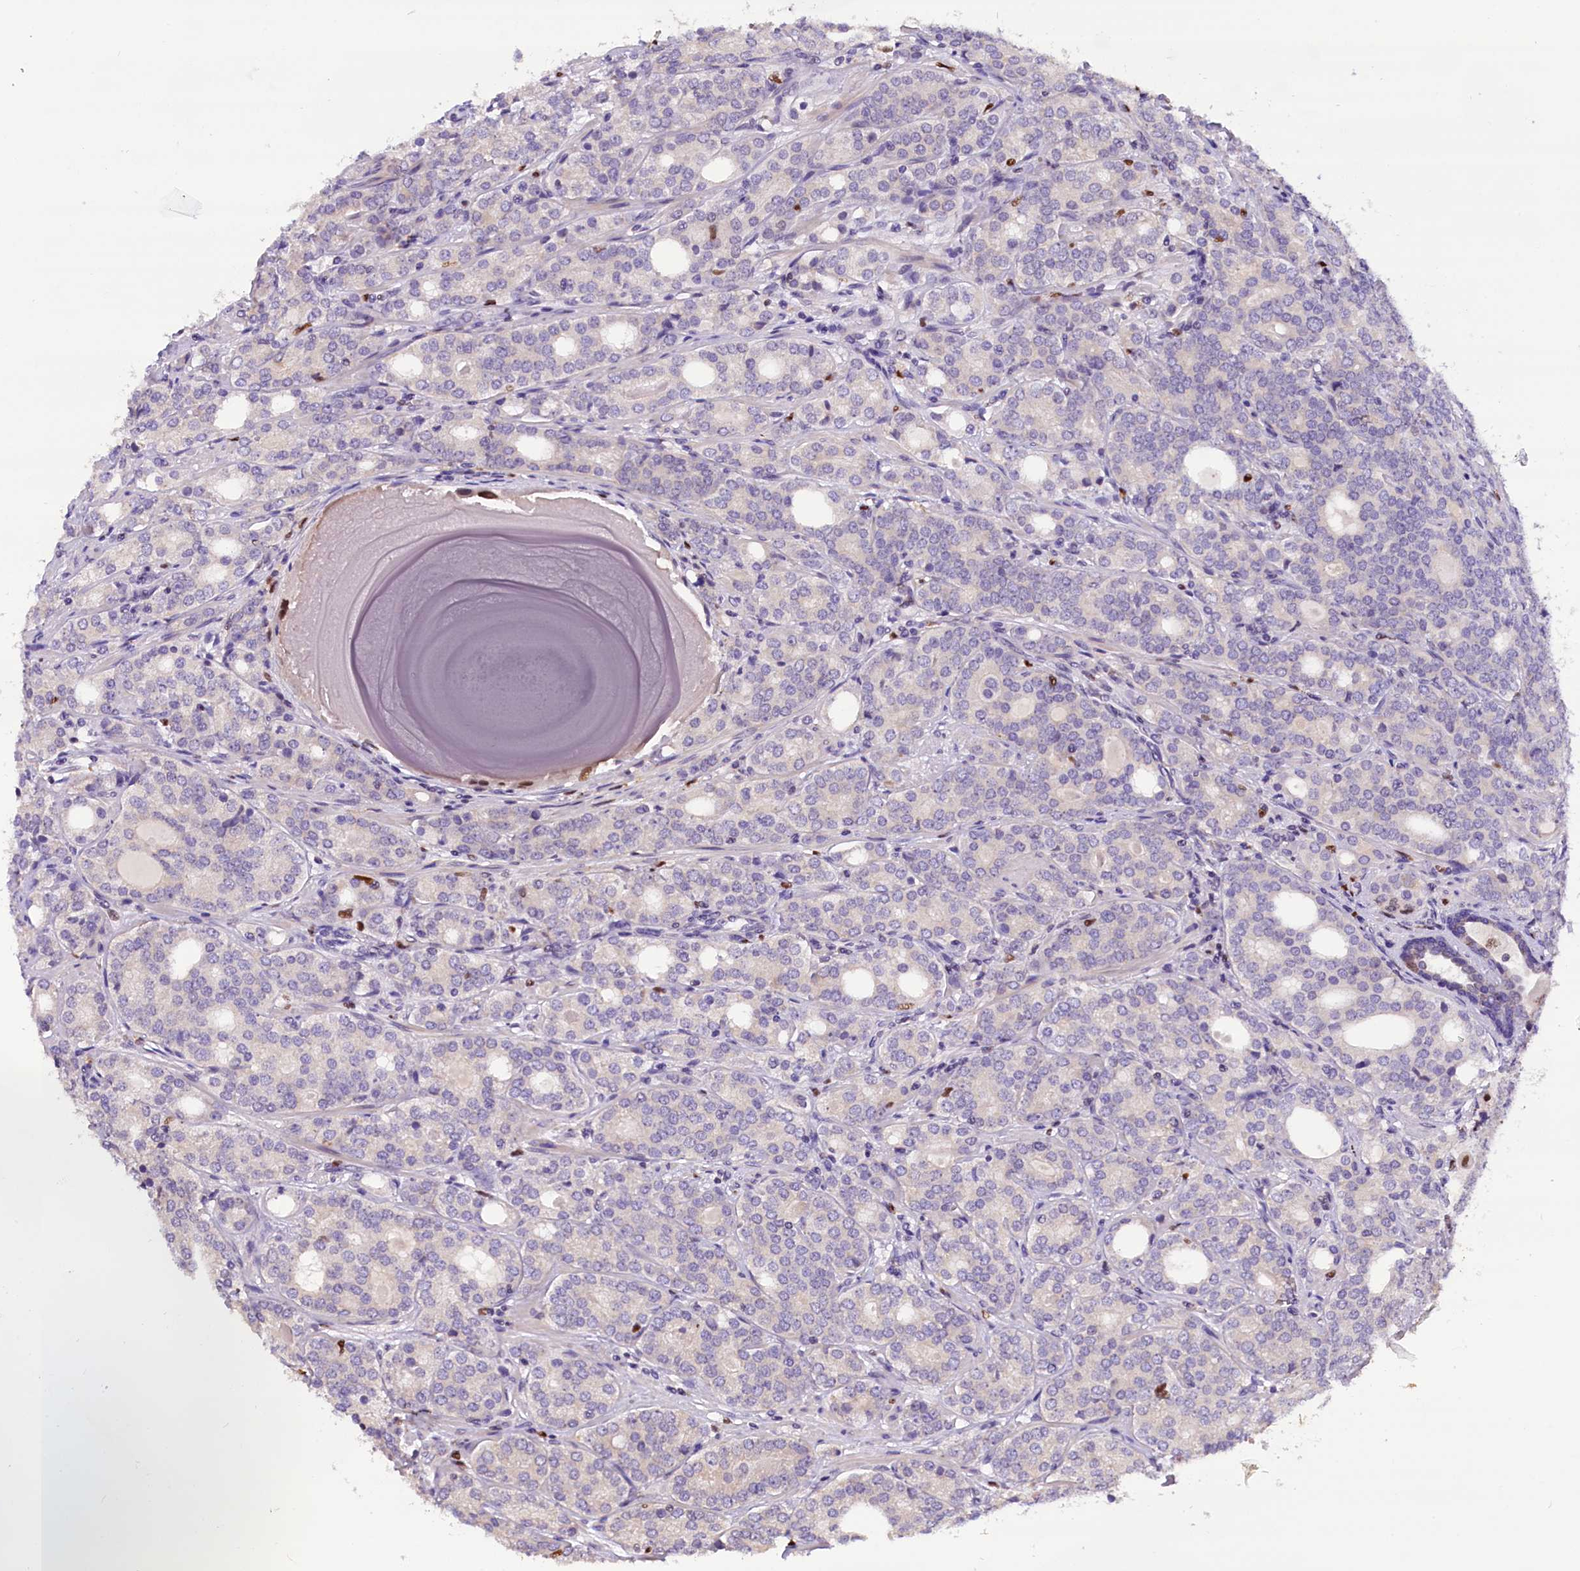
{"staining": {"intensity": "negative", "quantity": "none", "location": "none"}, "tissue": "prostate cancer", "cell_type": "Tumor cells", "image_type": "cancer", "snomed": [{"axis": "morphology", "description": "Adenocarcinoma, High grade"}, {"axis": "topography", "description": "Prostate"}], "caption": "Prostate adenocarcinoma (high-grade) was stained to show a protein in brown. There is no significant staining in tumor cells.", "gene": "BTBD9", "patient": {"sex": "male", "age": 64}}